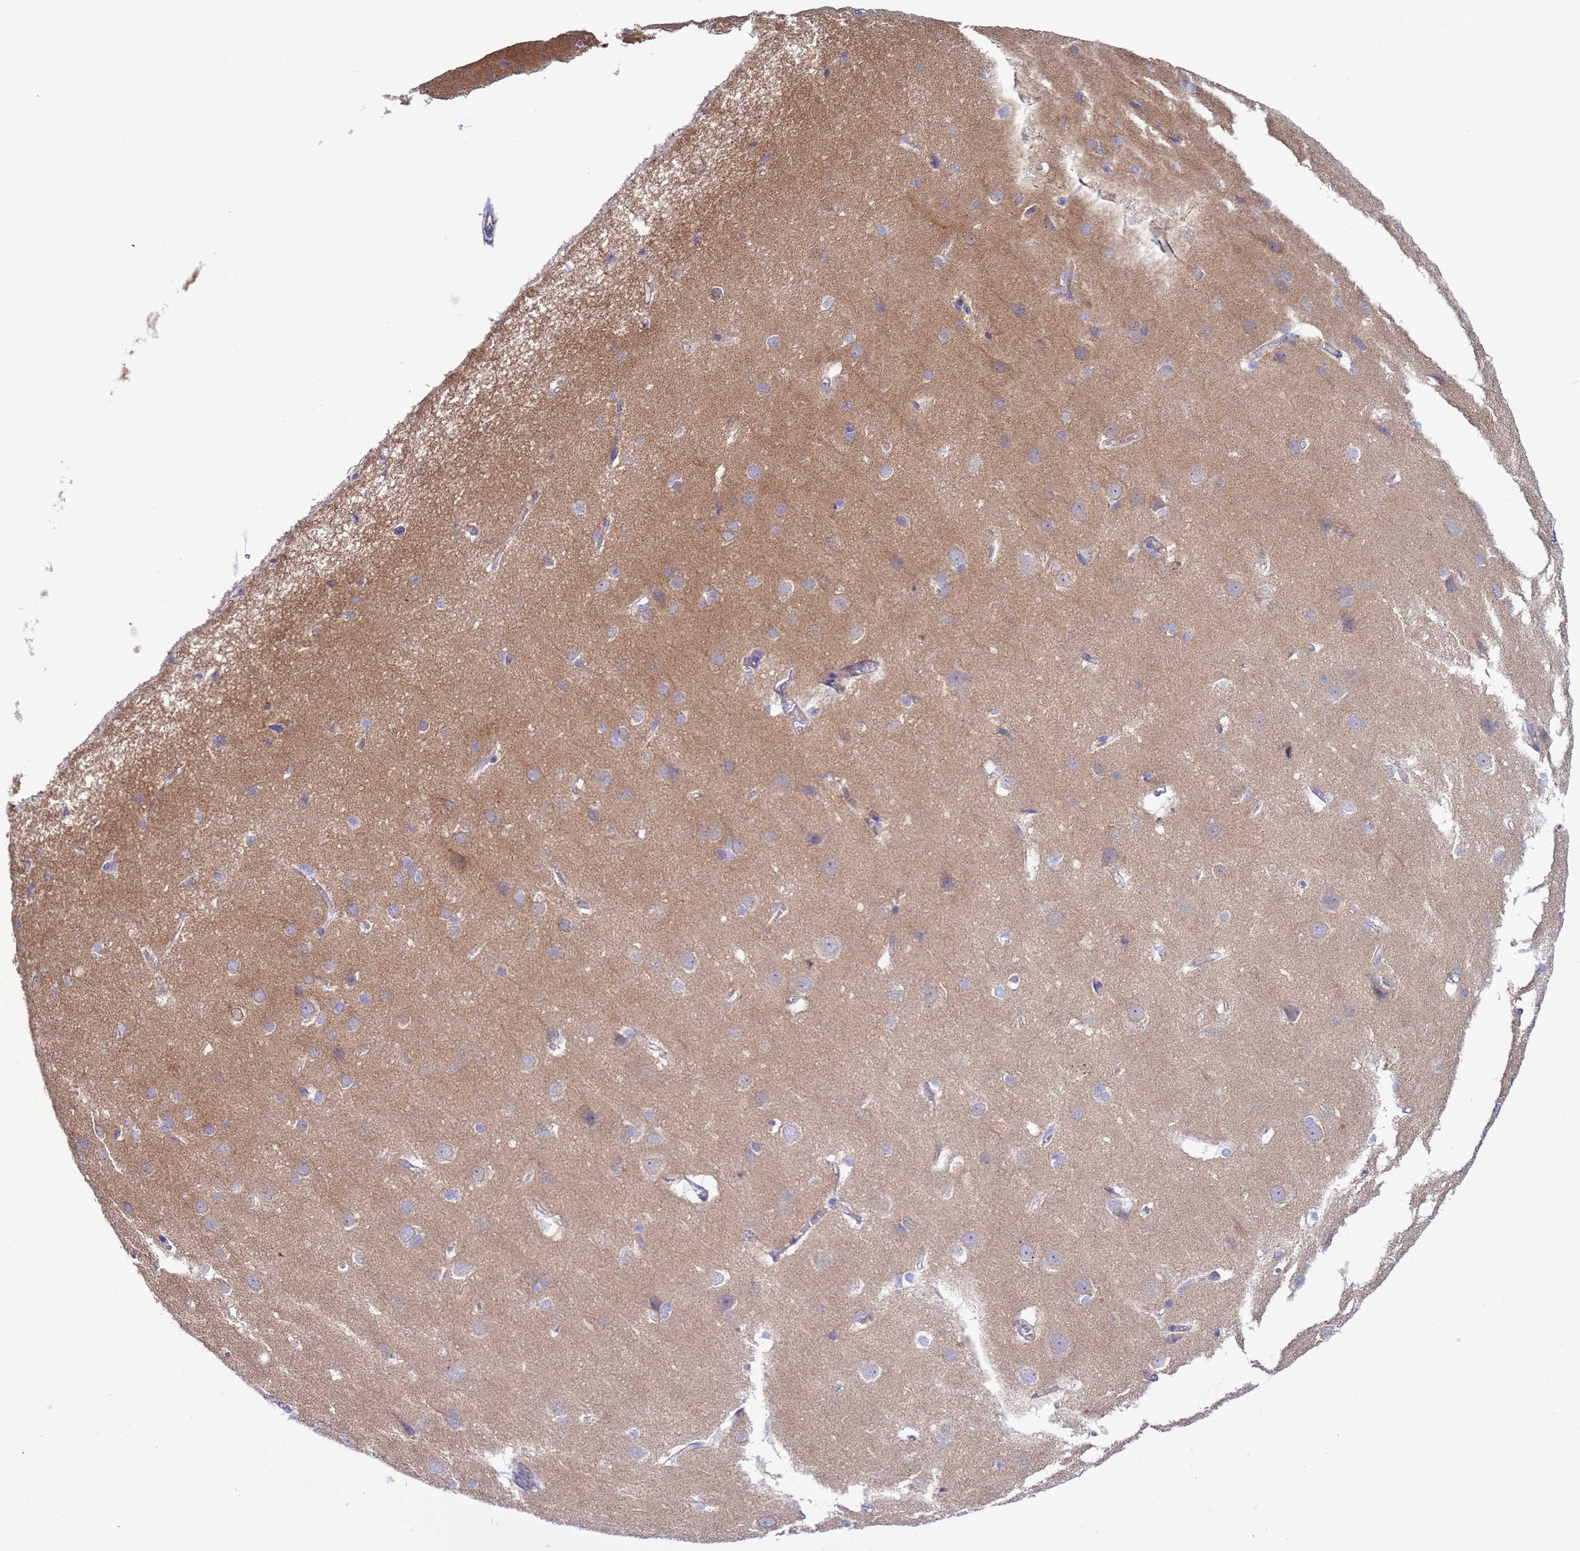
{"staining": {"intensity": "negative", "quantity": "none", "location": "none"}, "tissue": "cerebral cortex", "cell_type": "Endothelial cells", "image_type": "normal", "snomed": [{"axis": "morphology", "description": "Normal tissue, NOS"}, {"axis": "topography", "description": "Cerebral cortex"}], "caption": "This micrograph is of benign cerebral cortex stained with immunohistochemistry to label a protein in brown with the nuclei are counter-stained blue. There is no staining in endothelial cells. (Brightfield microscopy of DAB (3,3'-diaminobenzidine) immunohistochemistry at high magnification).", "gene": "HPCAL1", "patient": {"sex": "male", "age": 37}}